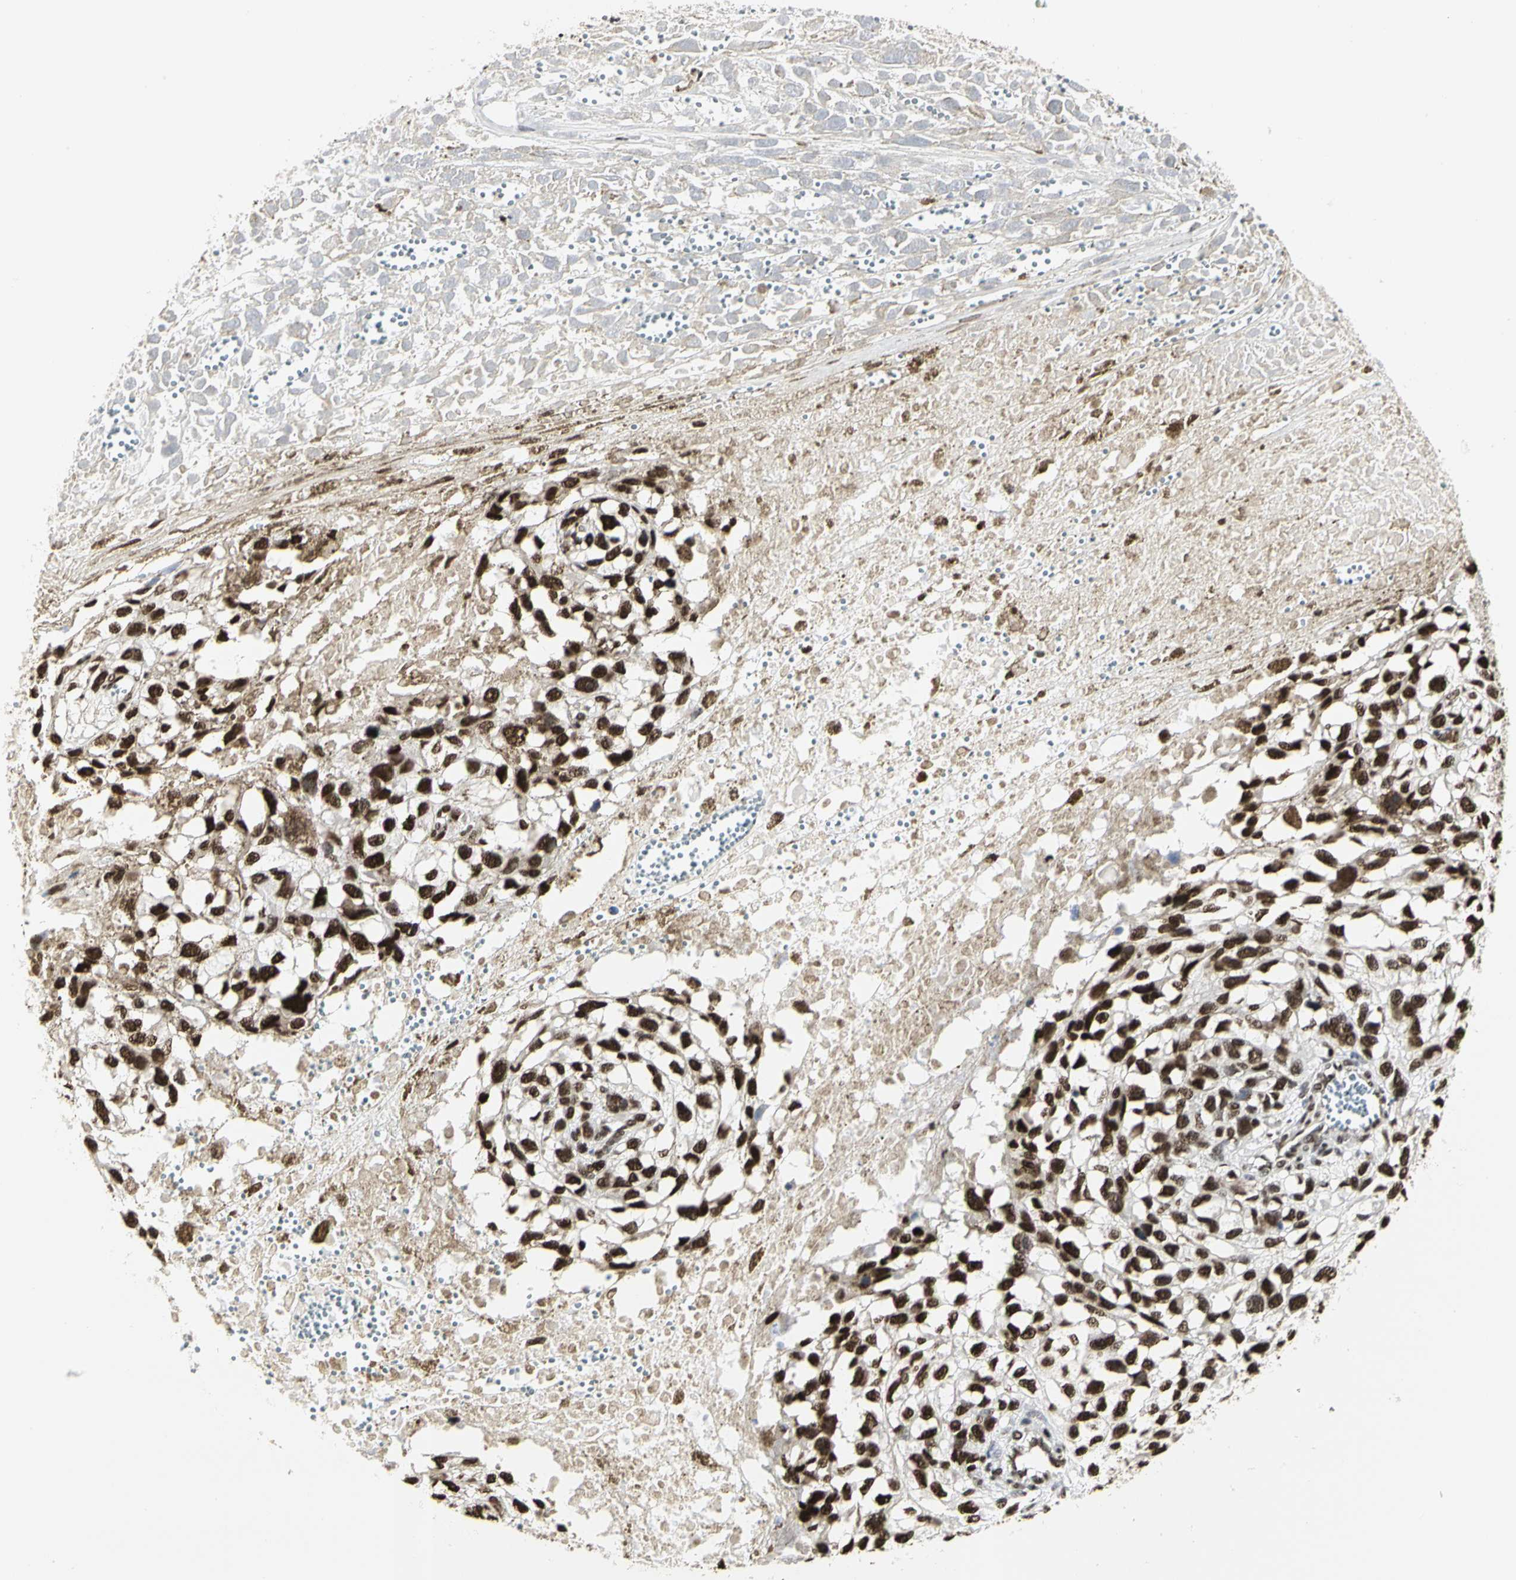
{"staining": {"intensity": "strong", "quantity": ">75%", "location": "nuclear"}, "tissue": "melanoma", "cell_type": "Tumor cells", "image_type": "cancer", "snomed": [{"axis": "morphology", "description": "Malignant melanoma, Metastatic site"}, {"axis": "topography", "description": "Lymph node"}], "caption": "Malignant melanoma (metastatic site) stained for a protein exhibits strong nuclear positivity in tumor cells. Immunohistochemistry (ihc) stains the protein of interest in brown and the nuclei are stained blue.", "gene": "PRMT3", "patient": {"sex": "male", "age": 59}}